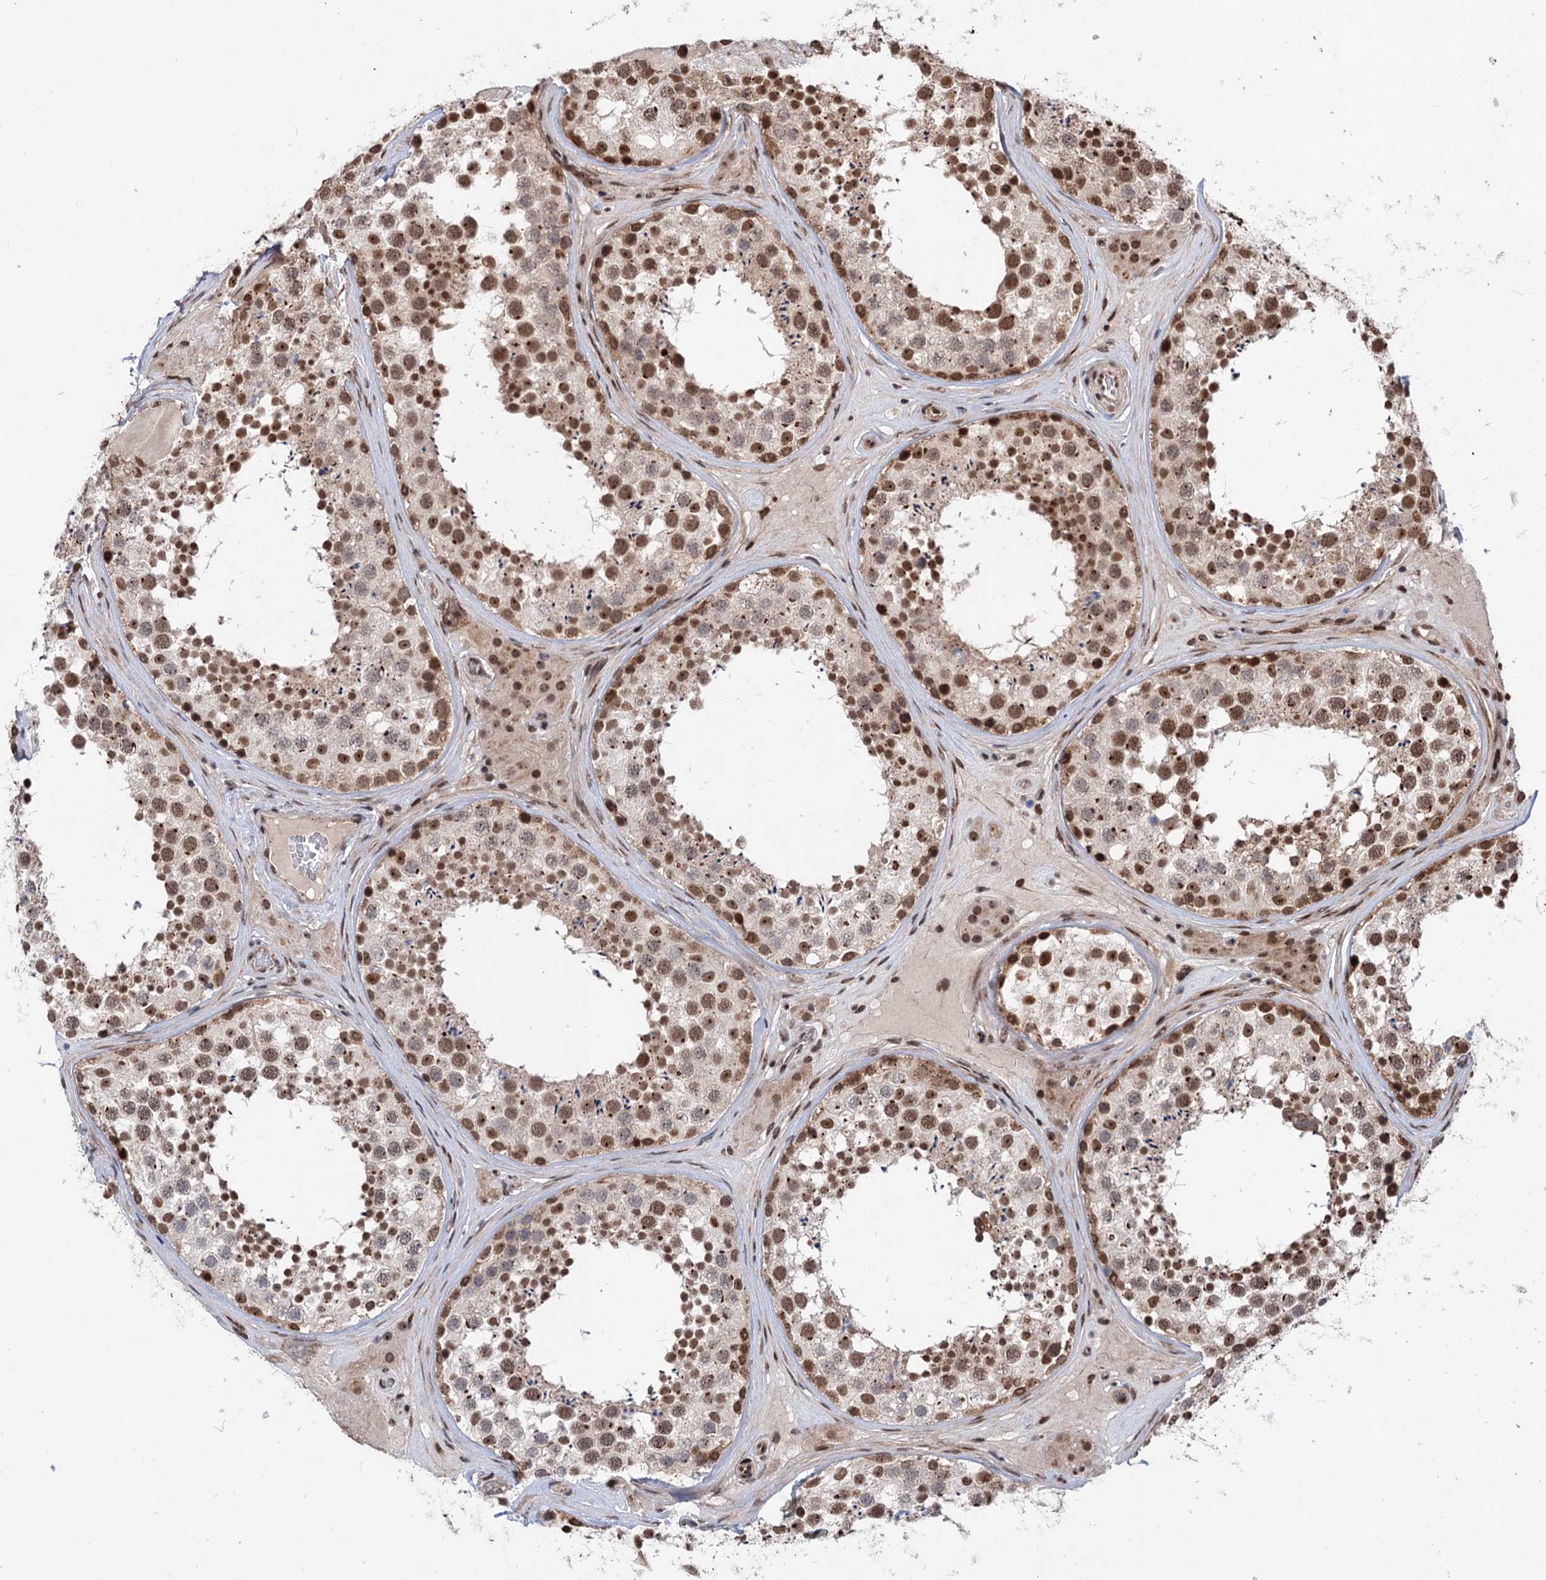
{"staining": {"intensity": "strong", "quantity": ">75%", "location": "nuclear"}, "tissue": "testis", "cell_type": "Cells in seminiferous ducts", "image_type": "normal", "snomed": [{"axis": "morphology", "description": "Normal tissue, NOS"}, {"axis": "topography", "description": "Testis"}], "caption": "Immunohistochemistry micrograph of unremarkable testis stained for a protein (brown), which exhibits high levels of strong nuclear positivity in approximately >75% of cells in seminiferous ducts.", "gene": "MAML1", "patient": {"sex": "male", "age": 46}}